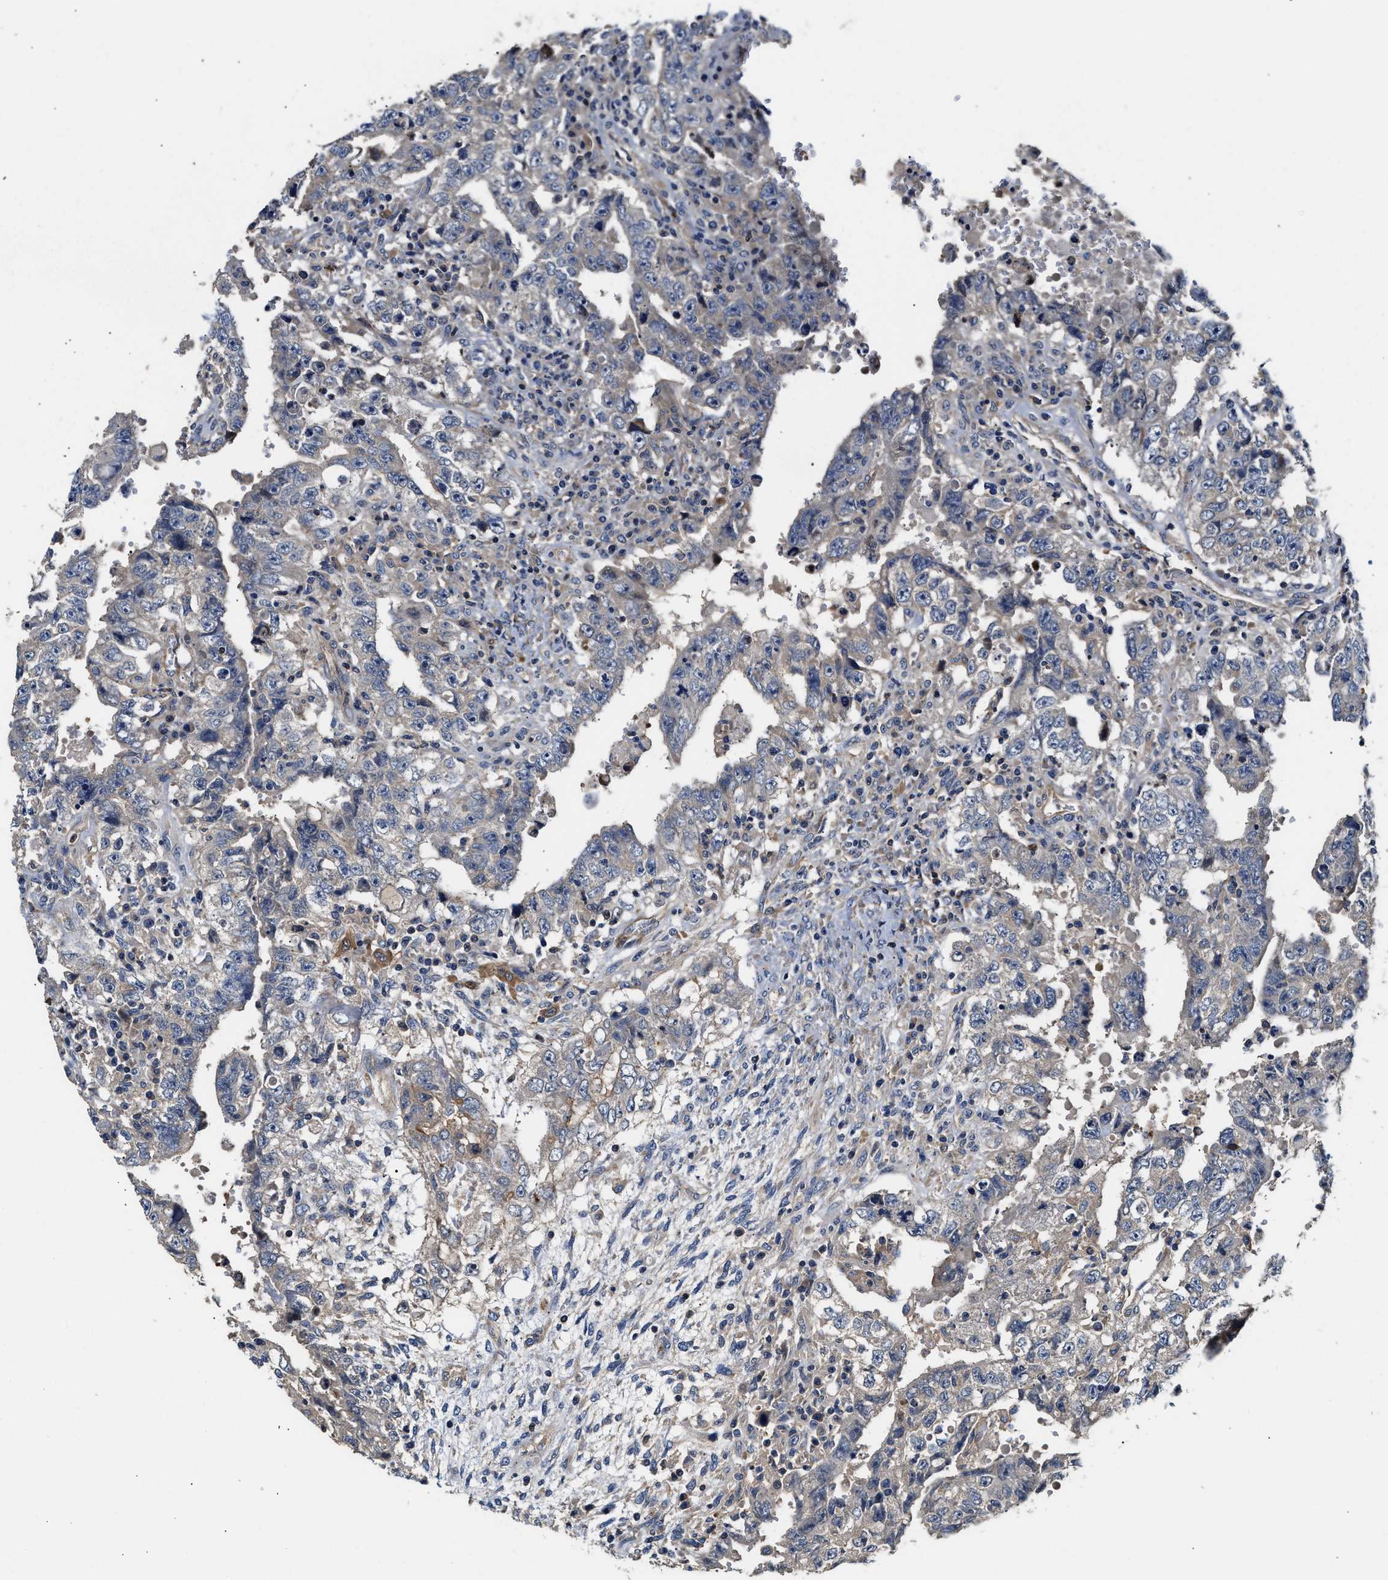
{"staining": {"intensity": "negative", "quantity": "none", "location": "none"}, "tissue": "testis cancer", "cell_type": "Tumor cells", "image_type": "cancer", "snomed": [{"axis": "morphology", "description": "Carcinoma, Embryonal, NOS"}, {"axis": "topography", "description": "Testis"}], "caption": "DAB immunohistochemical staining of testis embryonal carcinoma reveals no significant staining in tumor cells.", "gene": "TEX2", "patient": {"sex": "male", "age": 26}}